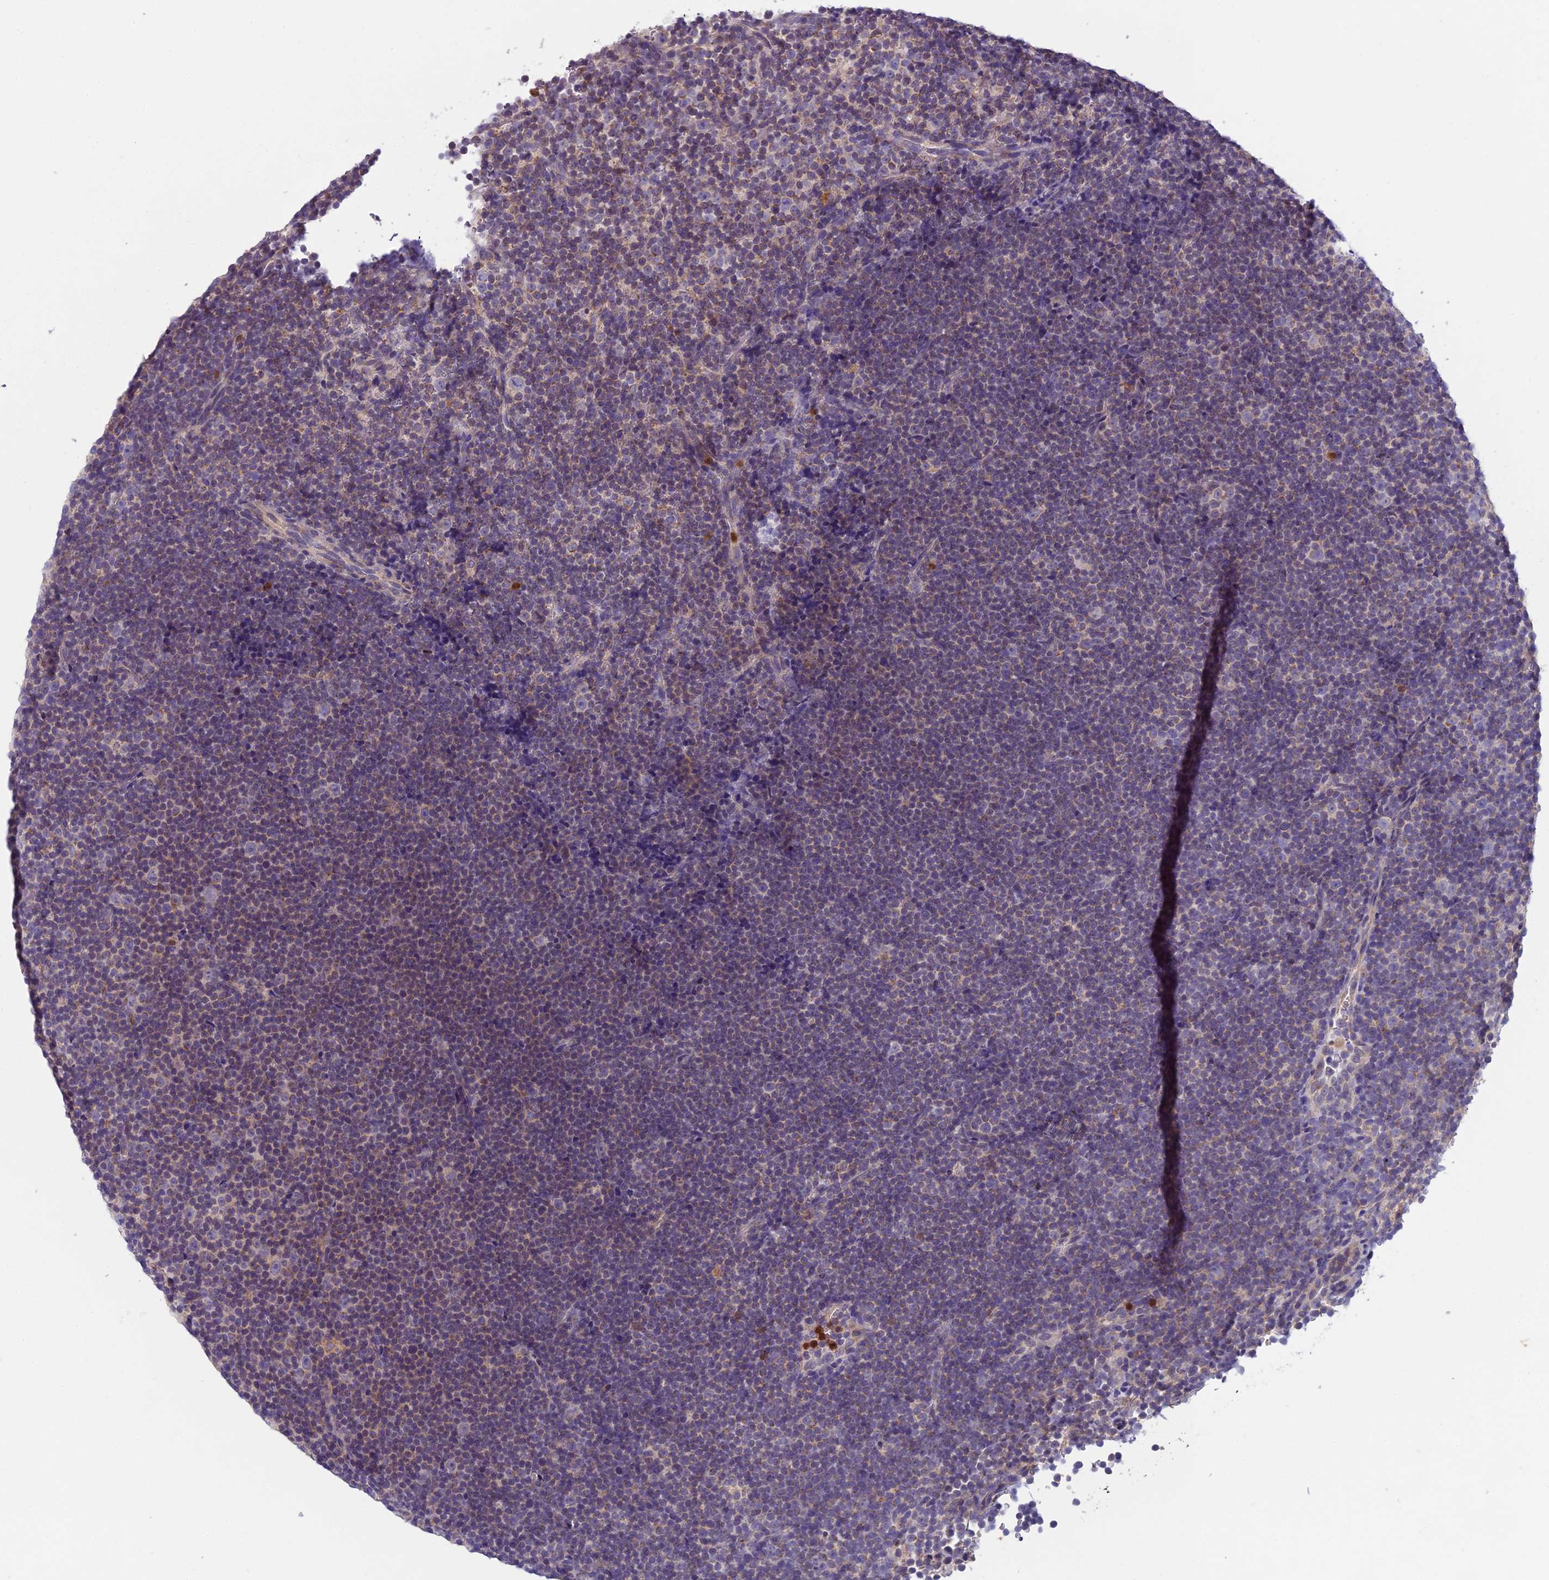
{"staining": {"intensity": "weak", "quantity": "25%-75%", "location": "cytoplasmic/membranous"}, "tissue": "lymphoma", "cell_type": "Tumor cells", "image_type": "cancer", "snomed": [{"axis": "morphology", "description": "Malignant lymphoma, non-Hodgkin's type, Low grade"}, {"axis": "topography", "description": "Lymph node"}], "caption": "Immunohistochemical staining of lymphoma exhibits low levels of weak cytoplasmic/membranous expression in approximately 25%-75% of tumor cells.", "gene": "ENSG00000188897", "patient": {"sex": "female", "age": 67}}